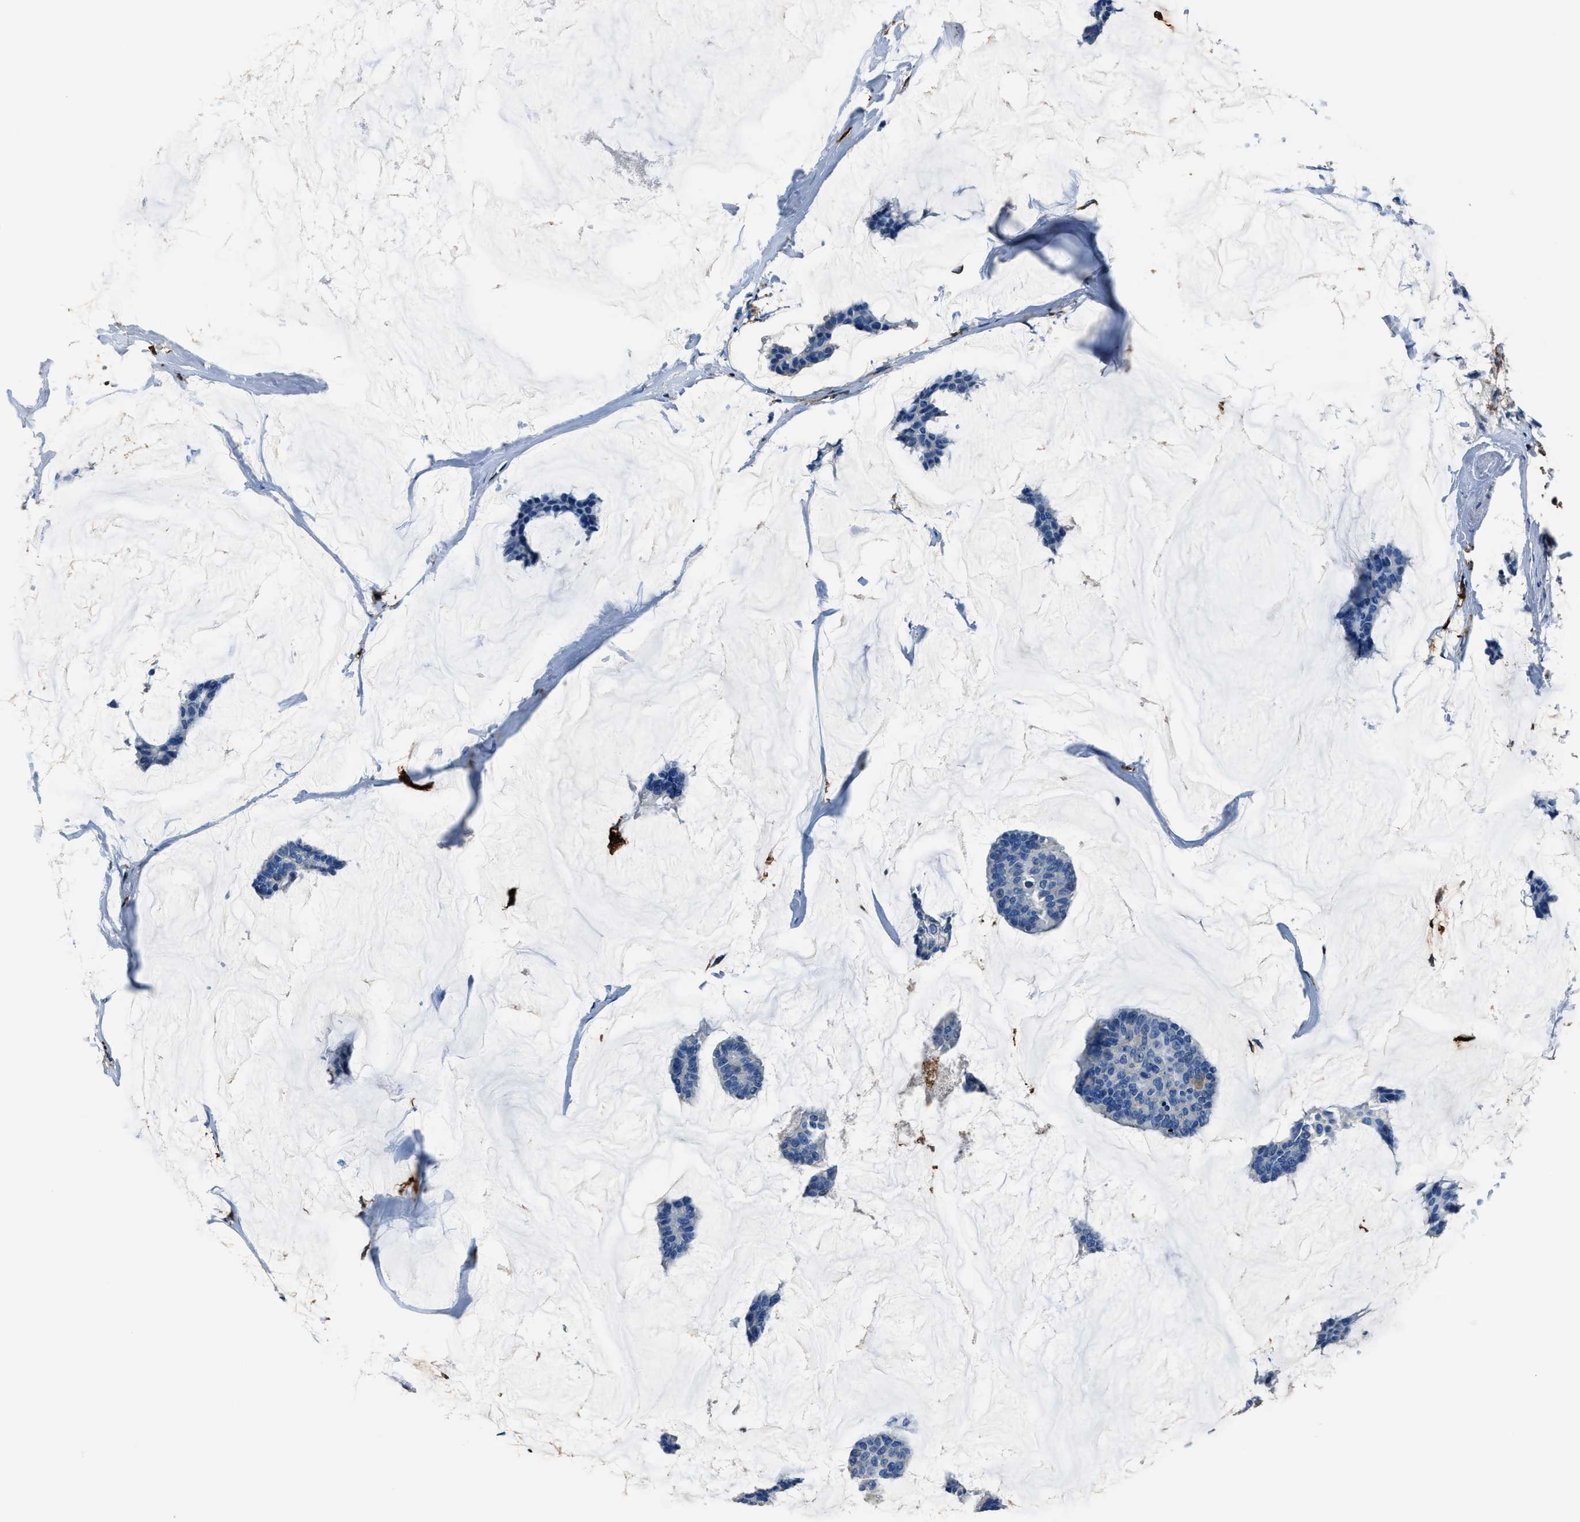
{"staining": {"intensity": "negative", "quantity": "none", "location": "none"}, "tissue": "breast cancer", "cell_type": "Tumor cells", "image_type": "cancer", "snomed": [{"axis": "morphology", "description": "Duct carcinoma"}, {"axis": "topography", "description": "Breast"}], "caption": "Breast cancer (infiltrating ductal carcinoma) was stained to show a protein in brown. There is no significant staining in tumor cells. Brightfield microscopy of immunohistochemistry (IHC) stained with DAB (brown) and hematoxylin (blue), captured at high magnification.", "gene": "FTL", "patient": {"sex": "female", "age": 93}}